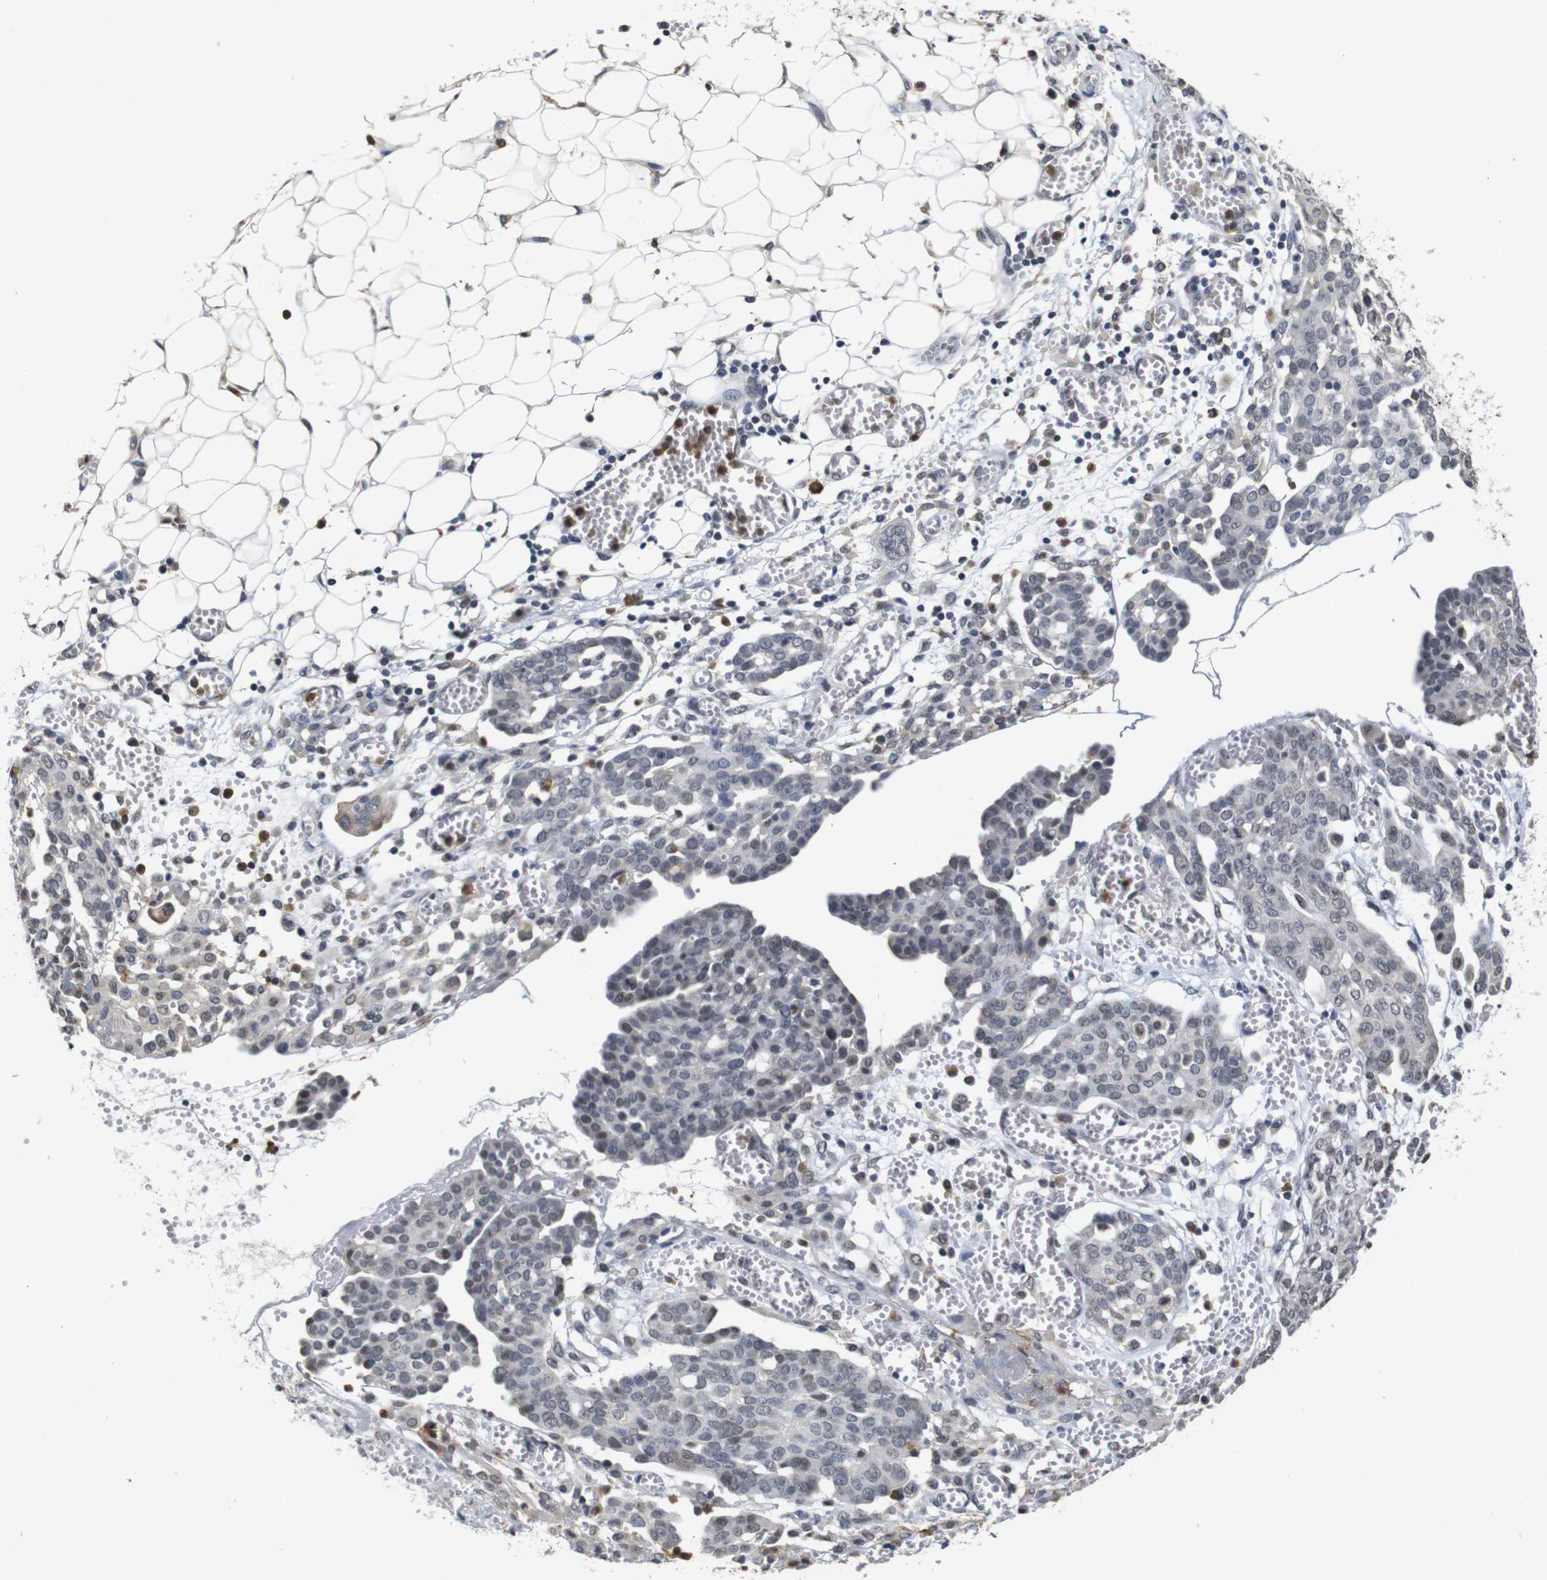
{"staining": {"intensity": "negative", "quantity": "none", "location": "none"}, "tissue": "ovarian cancer", "cell_type": "Tumor cells", "image_type": "cancer", "snomed": [{"axis": "morphology", "description": "Cystadenocarcinoma, serous, NOS"}, {"axis": "topography", "description": "Soft tissue"}, {"axis": "topography", "description": "Ovary"}], "caption": "The immunohistochemistry histopathology image has no significant positivity in tumor cells of ovarian cancer (serous cystadenocarcinoma) tissue.", "gene": "NTRK3", "patient": {"sex": "female", "age": 57}}